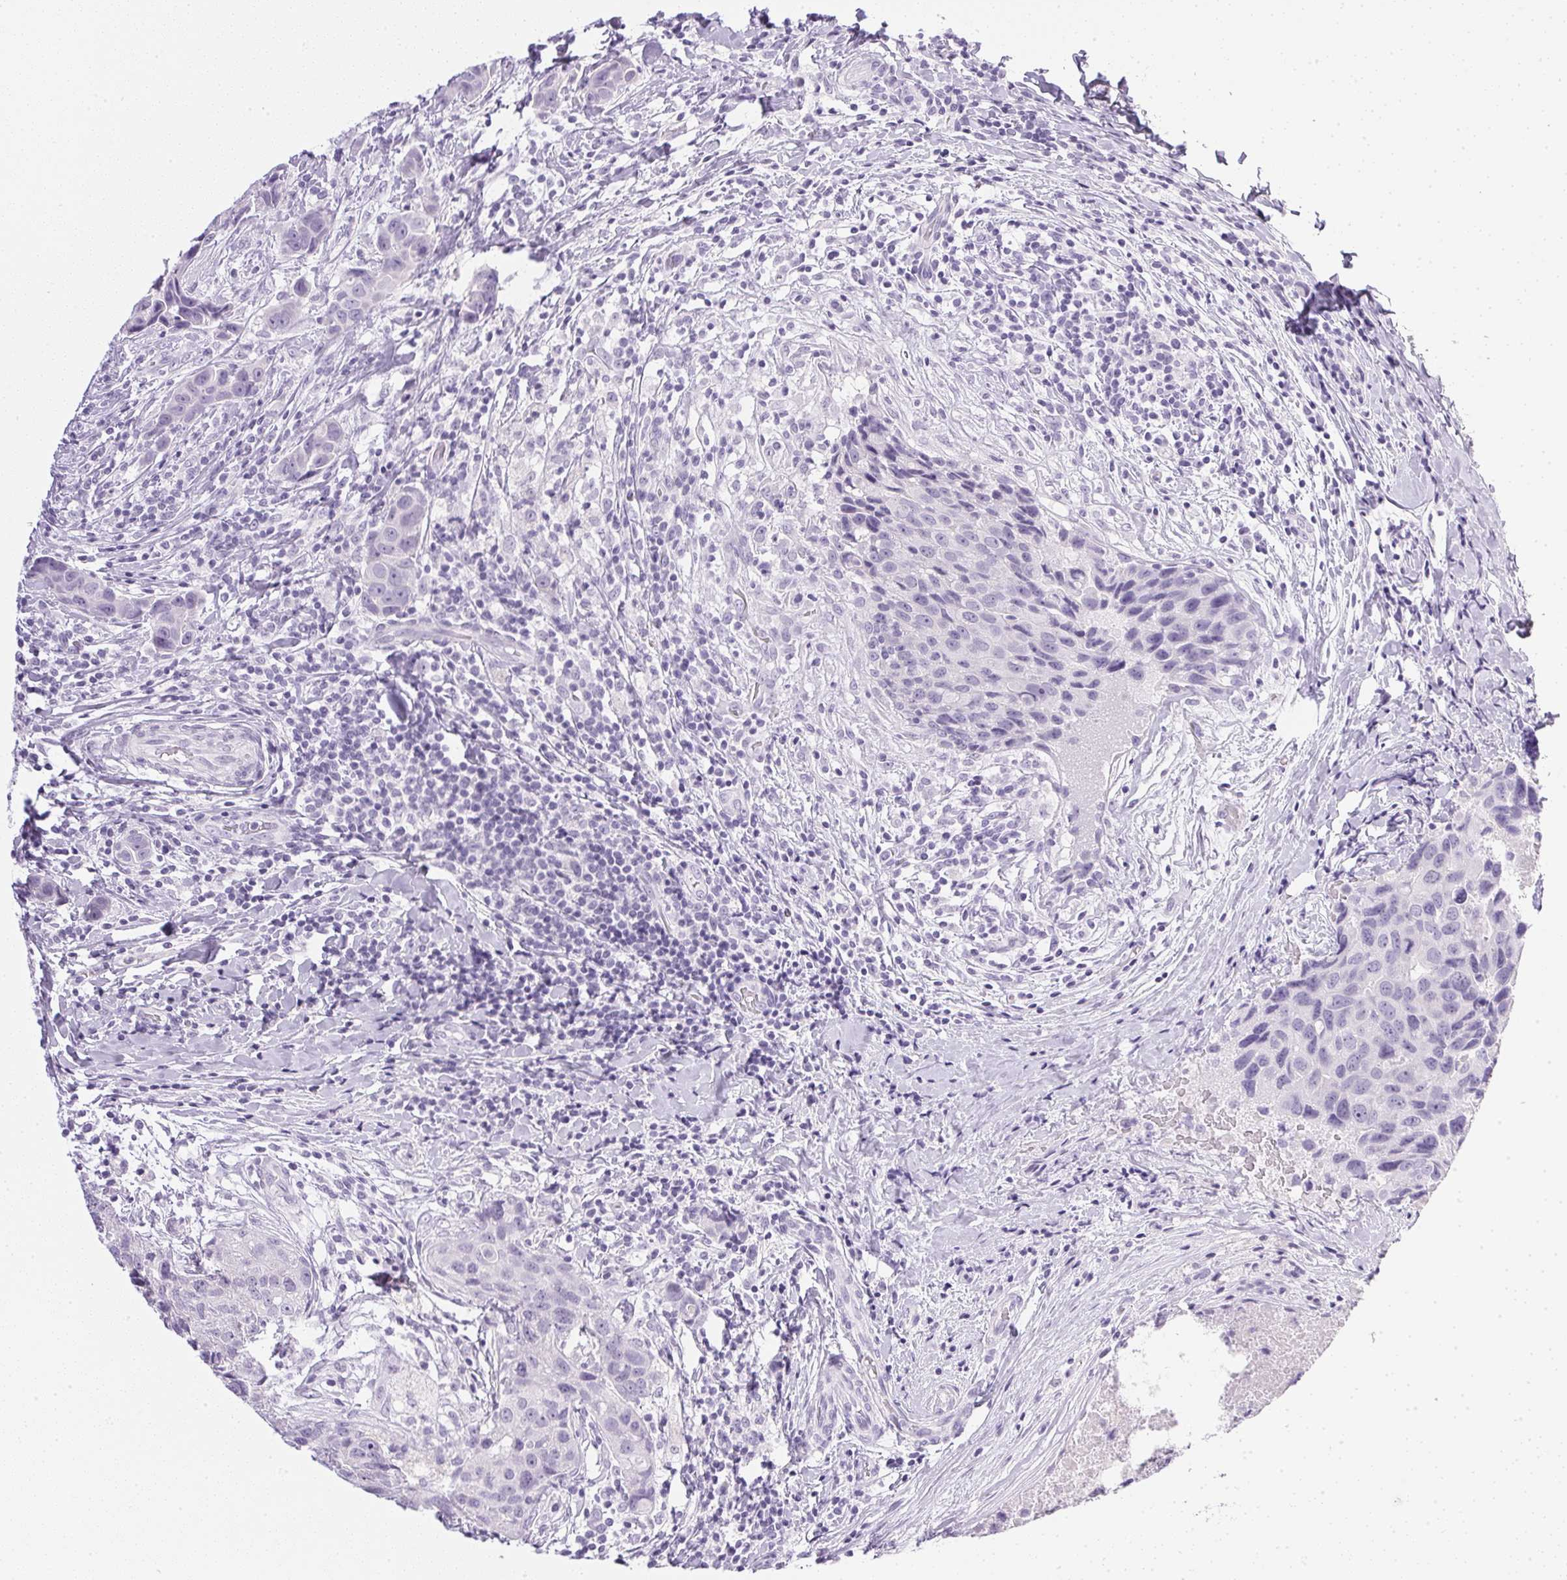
{"staining": {"intensity": "negative", "quantity": "none", "location": "none"}, "tissue": "breast cancer", "cell_type": "Tumor cells", "image_type": "cancer", "snomed": [{"axis": "morphology", "description": "Duct carcinoma"}, {"axis": "topography", "description": "Breast"}], "caption": "Immunohistochemical staining of human breast cancer (intraductal carcinoma) displays no significant expression in tumor cells.", "gene": "CPB1", "patient": {"sex": "female", "age": 24}}